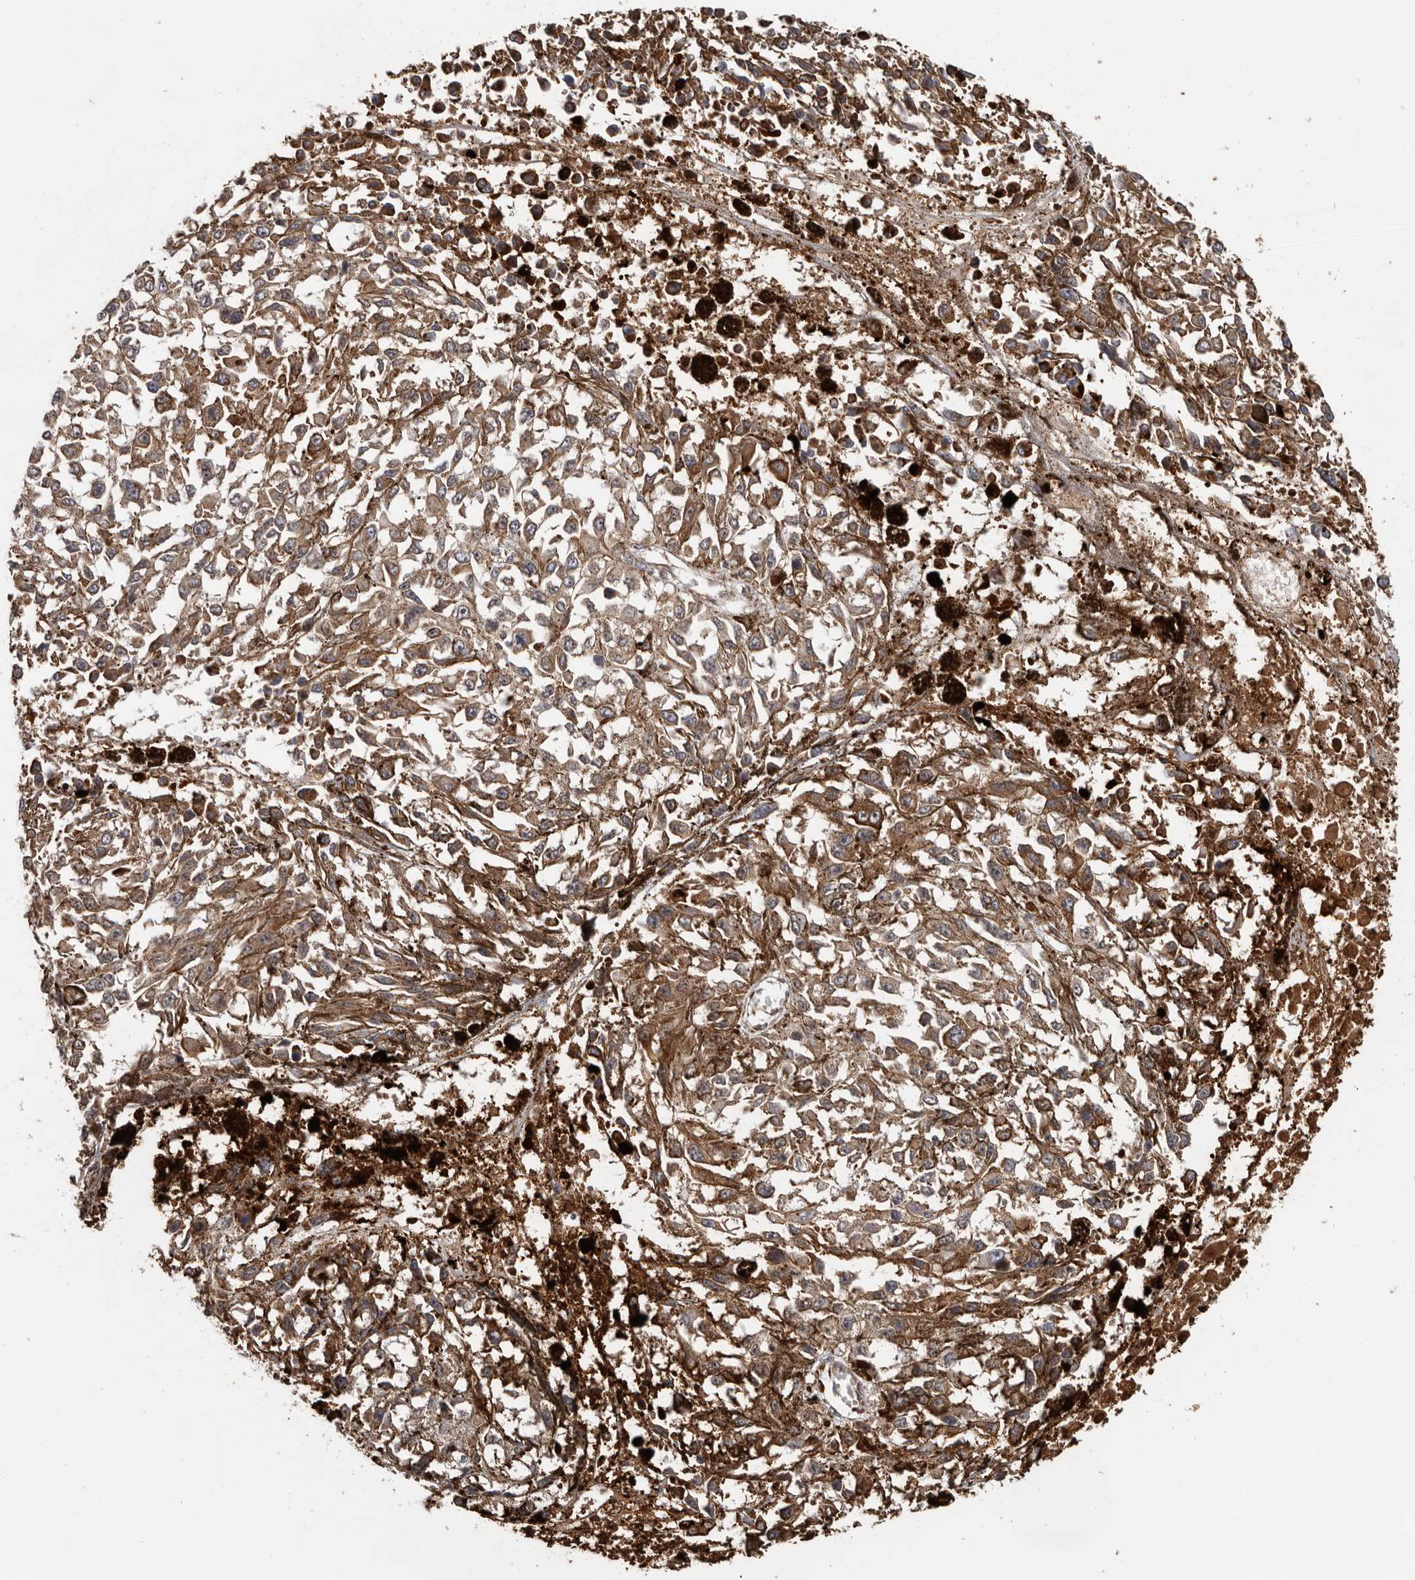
{"staining": {"intensity": "weak", "quantity": ">75%", "location": "cytoplasmic/membranous"}, "tissue": "melanoma", "cell_type": "Tumor cells", "image_type": "cancer", "snomed": [{"axis": "morphology", "description": "Malignant melanoma, Metastatic site"}, {"axis": "topography", "description": "Lymph node"}], "caption": "The immunohistochemical stain labels weak cytoplasmic/membranous positivity in tumor cells of malignant melanoma (metastatic site) tissue.", "gene": "MTF1", "patient": {"sex": "male", "age": 59}}